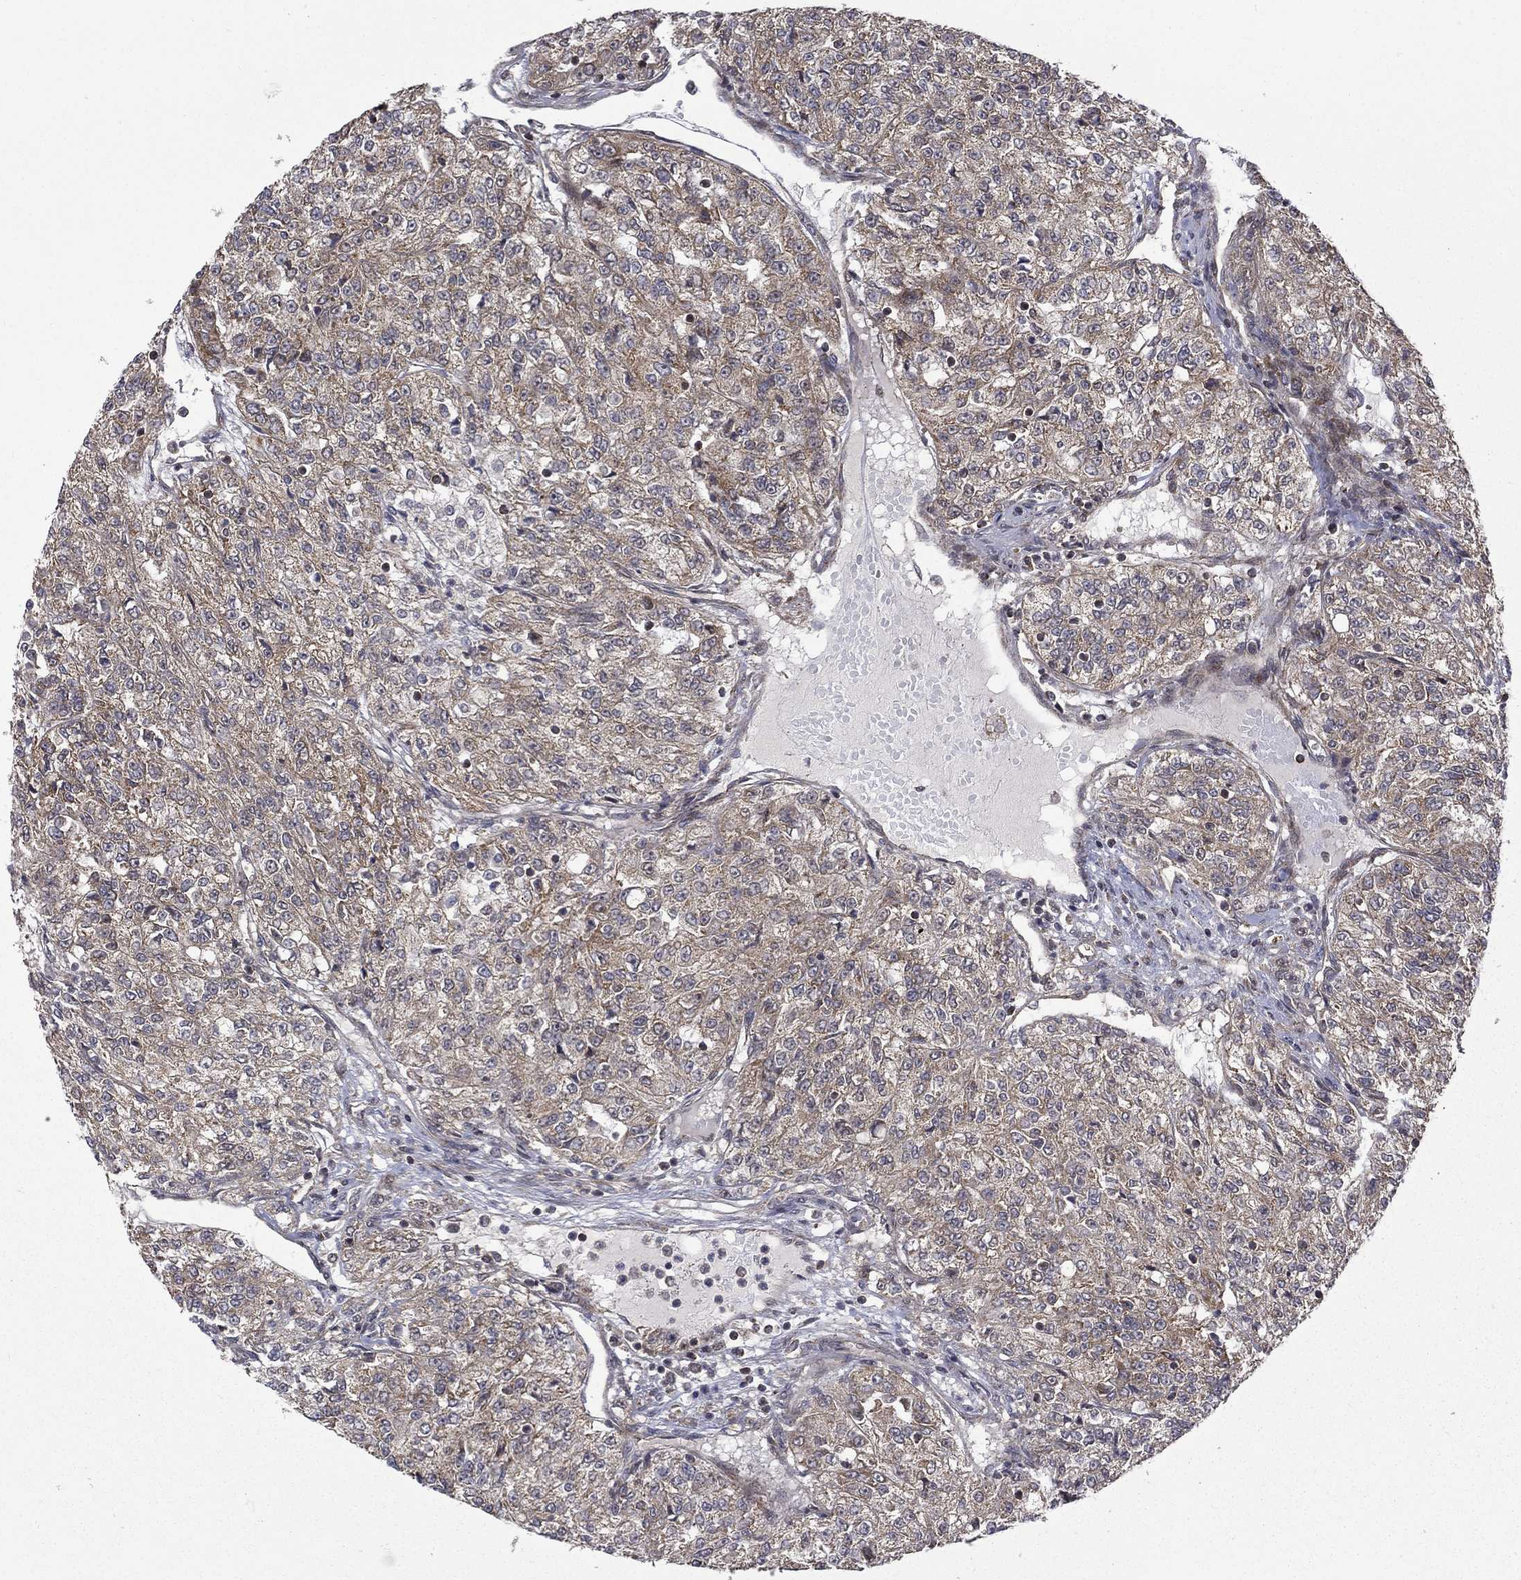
{"staining": {"intensity": "moderate", "quantity": "25%-75%", "location": "cytoplasmic/membranous"}, "tissue": "renal cancer", "cell_type": "Tumor cells", "image_type": "cancer", "snomed": [{"axis": "morphology", "description": "Adenocarcinoma, NOS"}, {"axis": "topography", "description": "Kidney"}], "caption": "IHC staining of renal cancer, which reveals medium levels of moderate cytoplasmic/membranous expression in about 25%-75% of tumor cells indicating moderate cytoplasmic/membranous protein positivity. The staining was performed using DAB (brown) for protein detection and nuclei were counterstained in hematoxylin (blue).", "gene": "GIMAP6", "patient": {"sex": "female", "age": 63}}